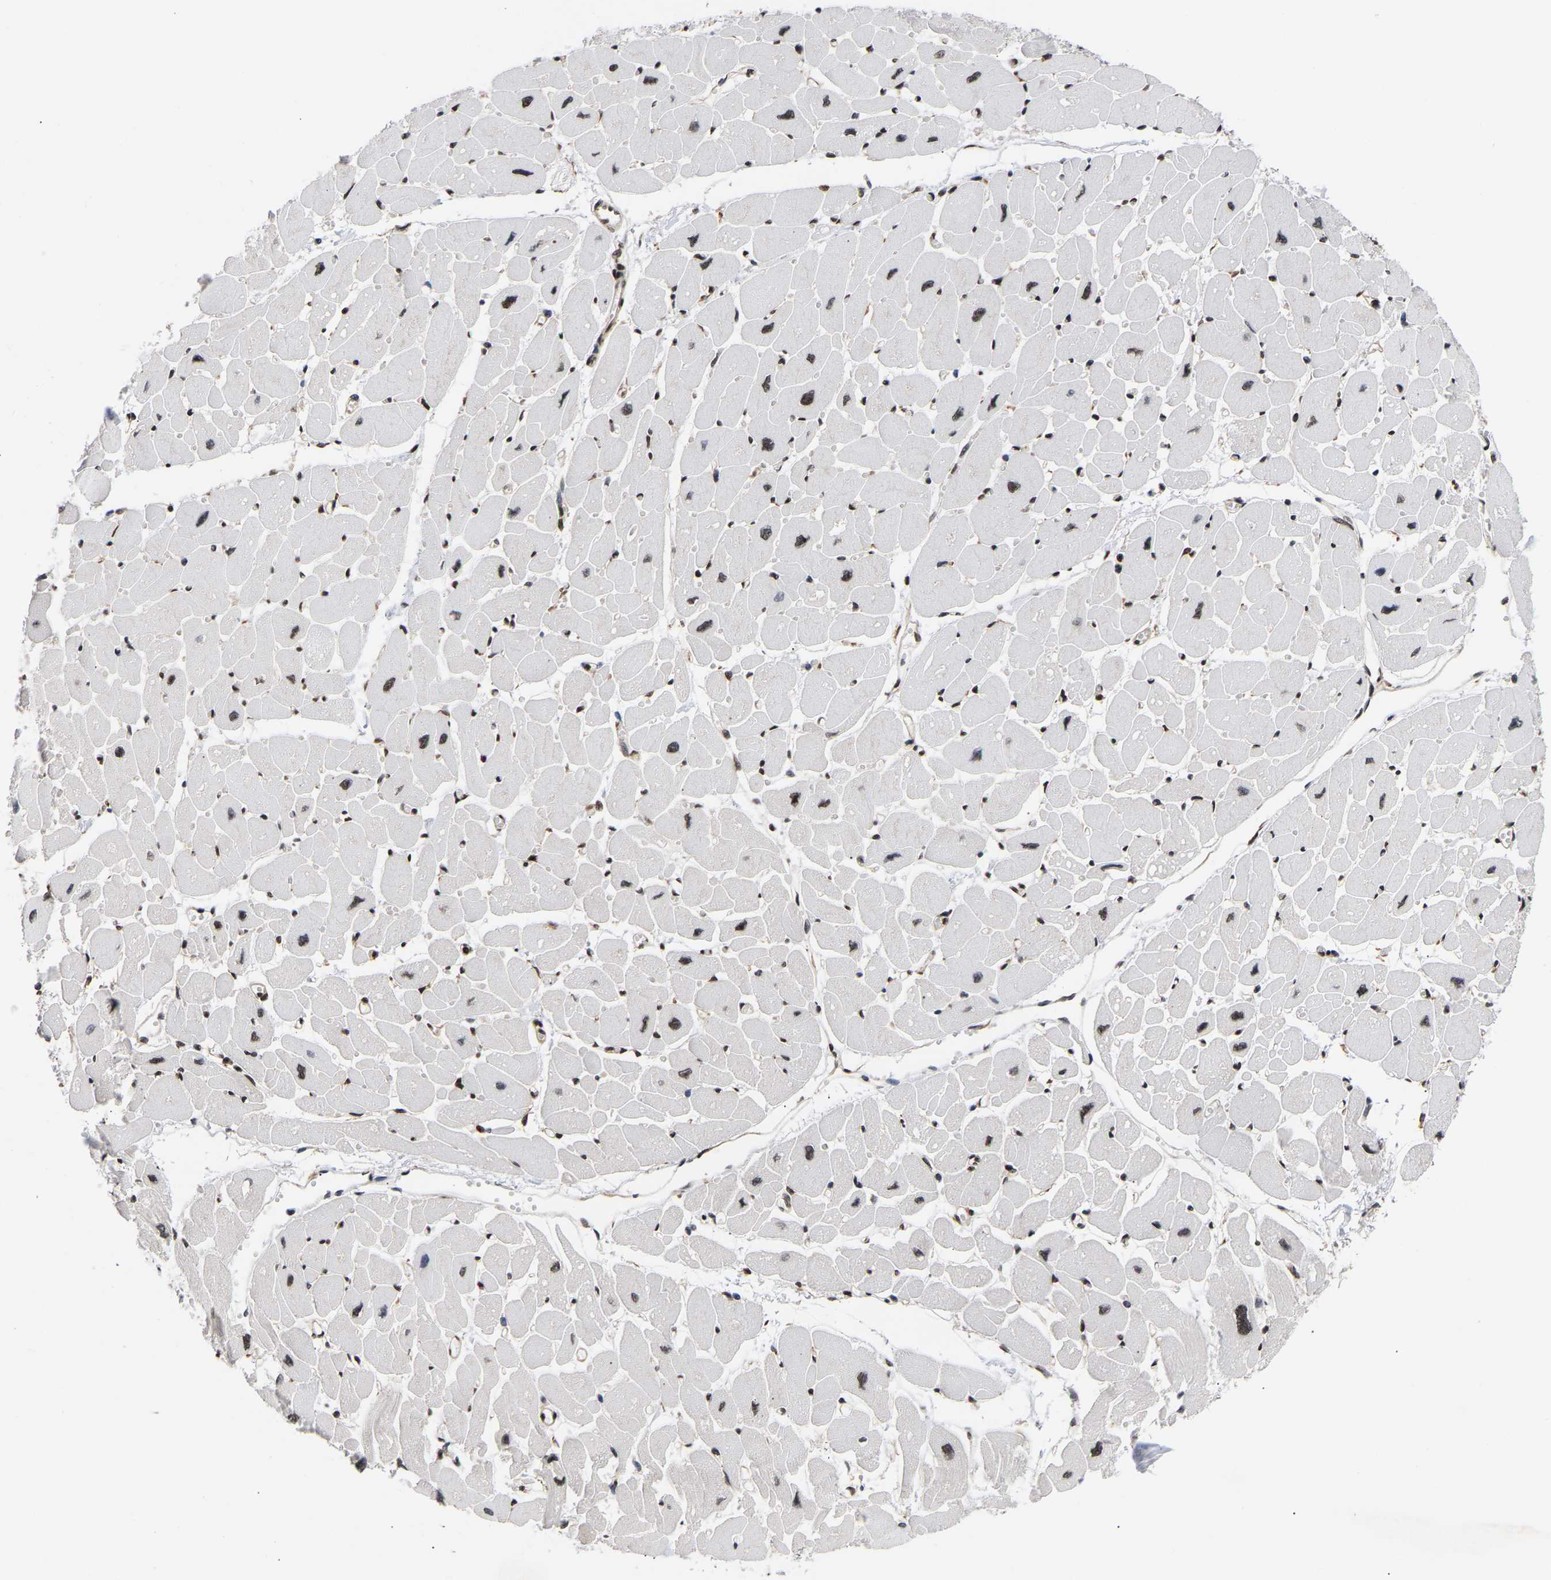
{"staining": {"intensity": "strong", "quantity": ">75%", "location": "nuclear"}, "tissue": "heart muscle", "cell_type": "Cardiomyocytes", "image_type": "normal", "snomed": [{"axis": "morphology", "description": "Normal tissue, NOS"}, {"axis": "topography", "description": "Heart"}], "caption": "This photomicrograph exhibits benign heart muscle stained with immunohistochemistry (IHC) to label a protein in brown. The nuclear of cardiomyocytes show strong positivity for the protein. Nuclei are counter-stained blue.", "gene": "PSIP1", "patient": {"sex": "female", "age": 54}}